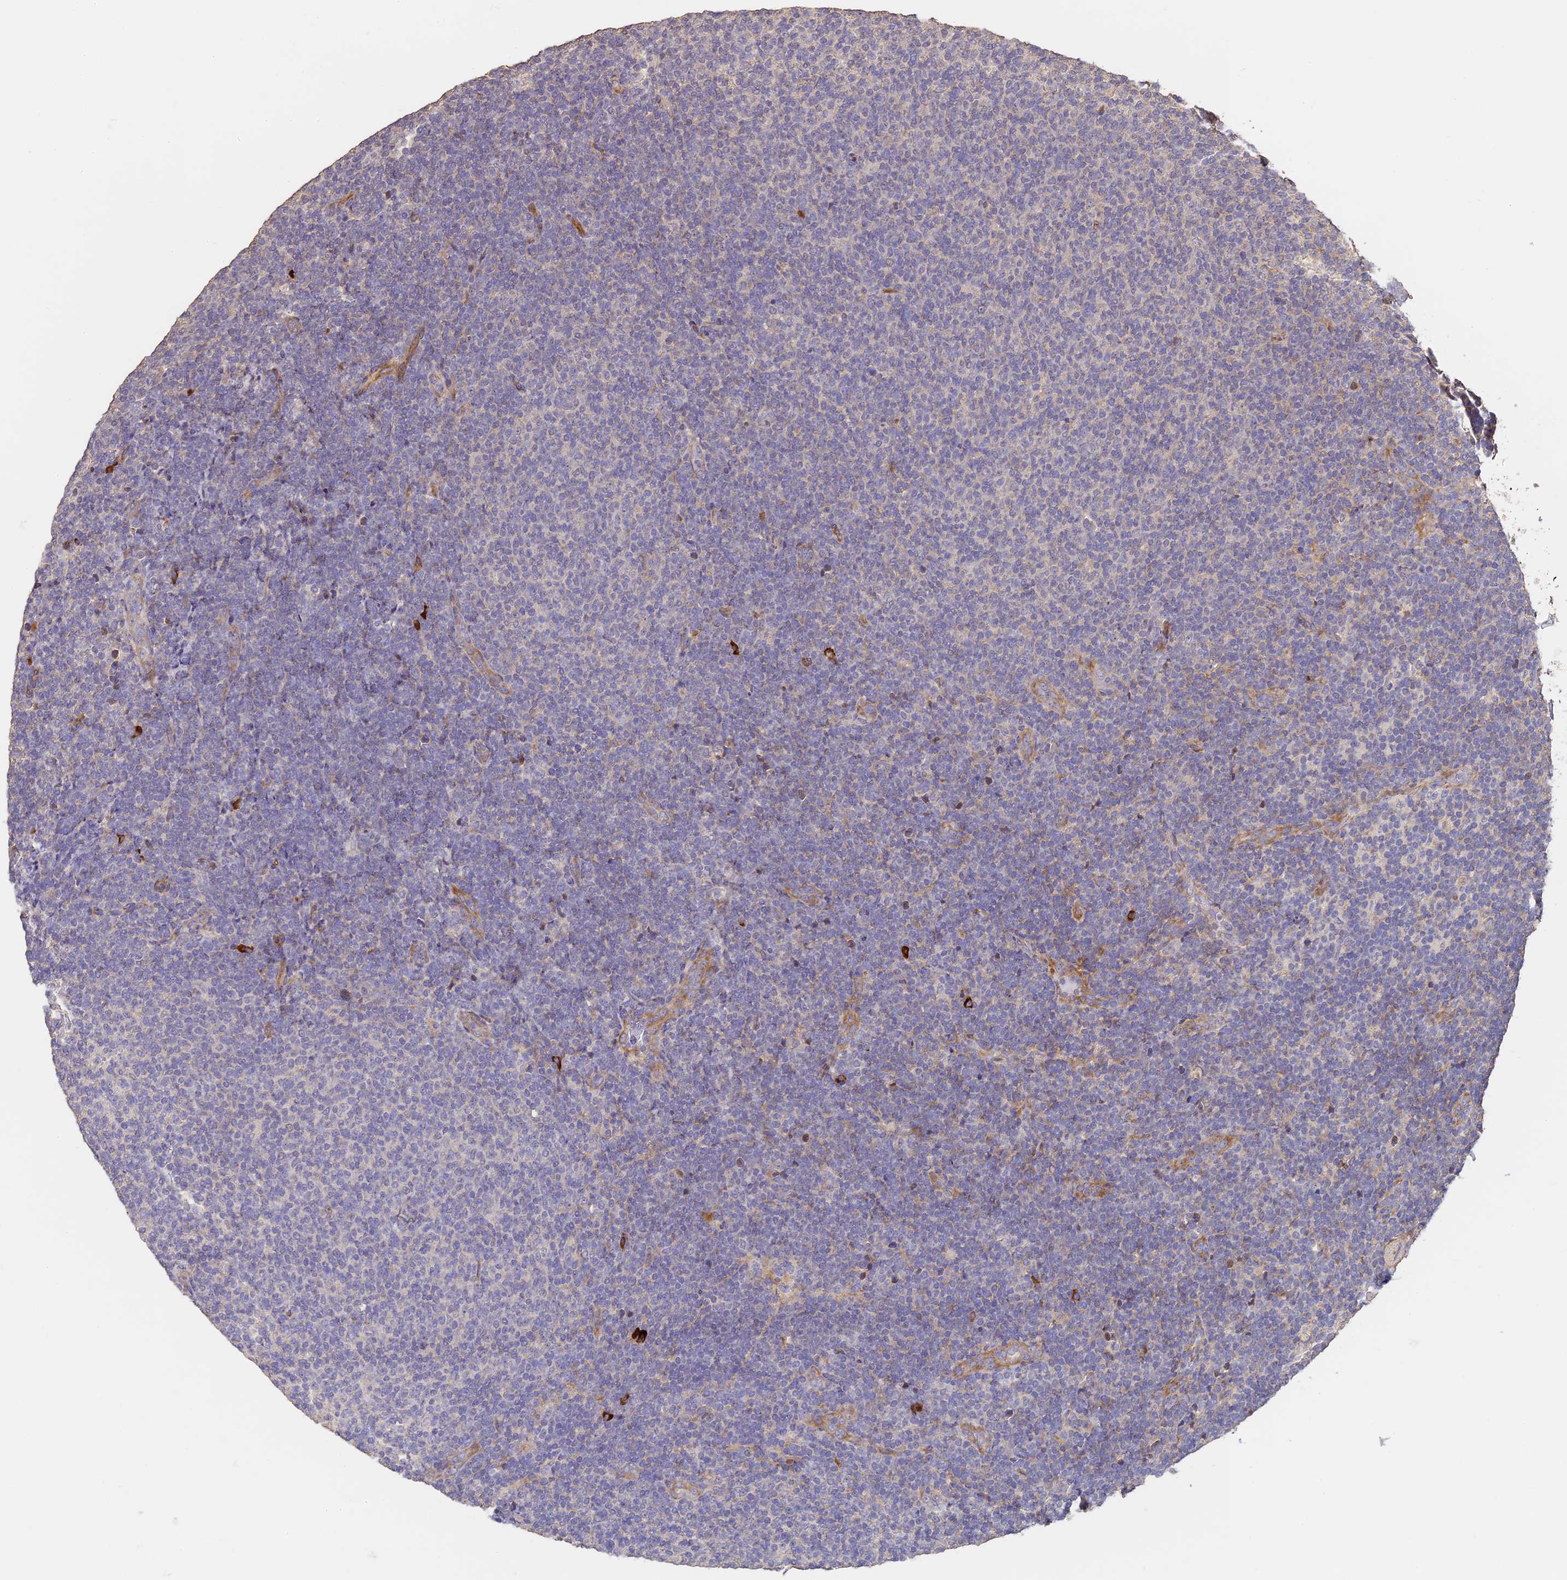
{"staining": {"intensity": "negative", "quantity": "none", "location": "none"}, "tissue": "lymphoma", "cell_type": "Tumor cells", "image_type": "cancer", "snomed": [{"axis": "morphology", "description": "Malignant lymphoma, non-Hodgkin's type, Low grade"}, {"axis": "topography", "description": "Lymph node"}], "caption": "A micrograph of lymphoma stained for a protein reveals no brown staining in tumor cells.", "gene": "SLC11A1", "patient": {"sex": "male", "age": 66}}